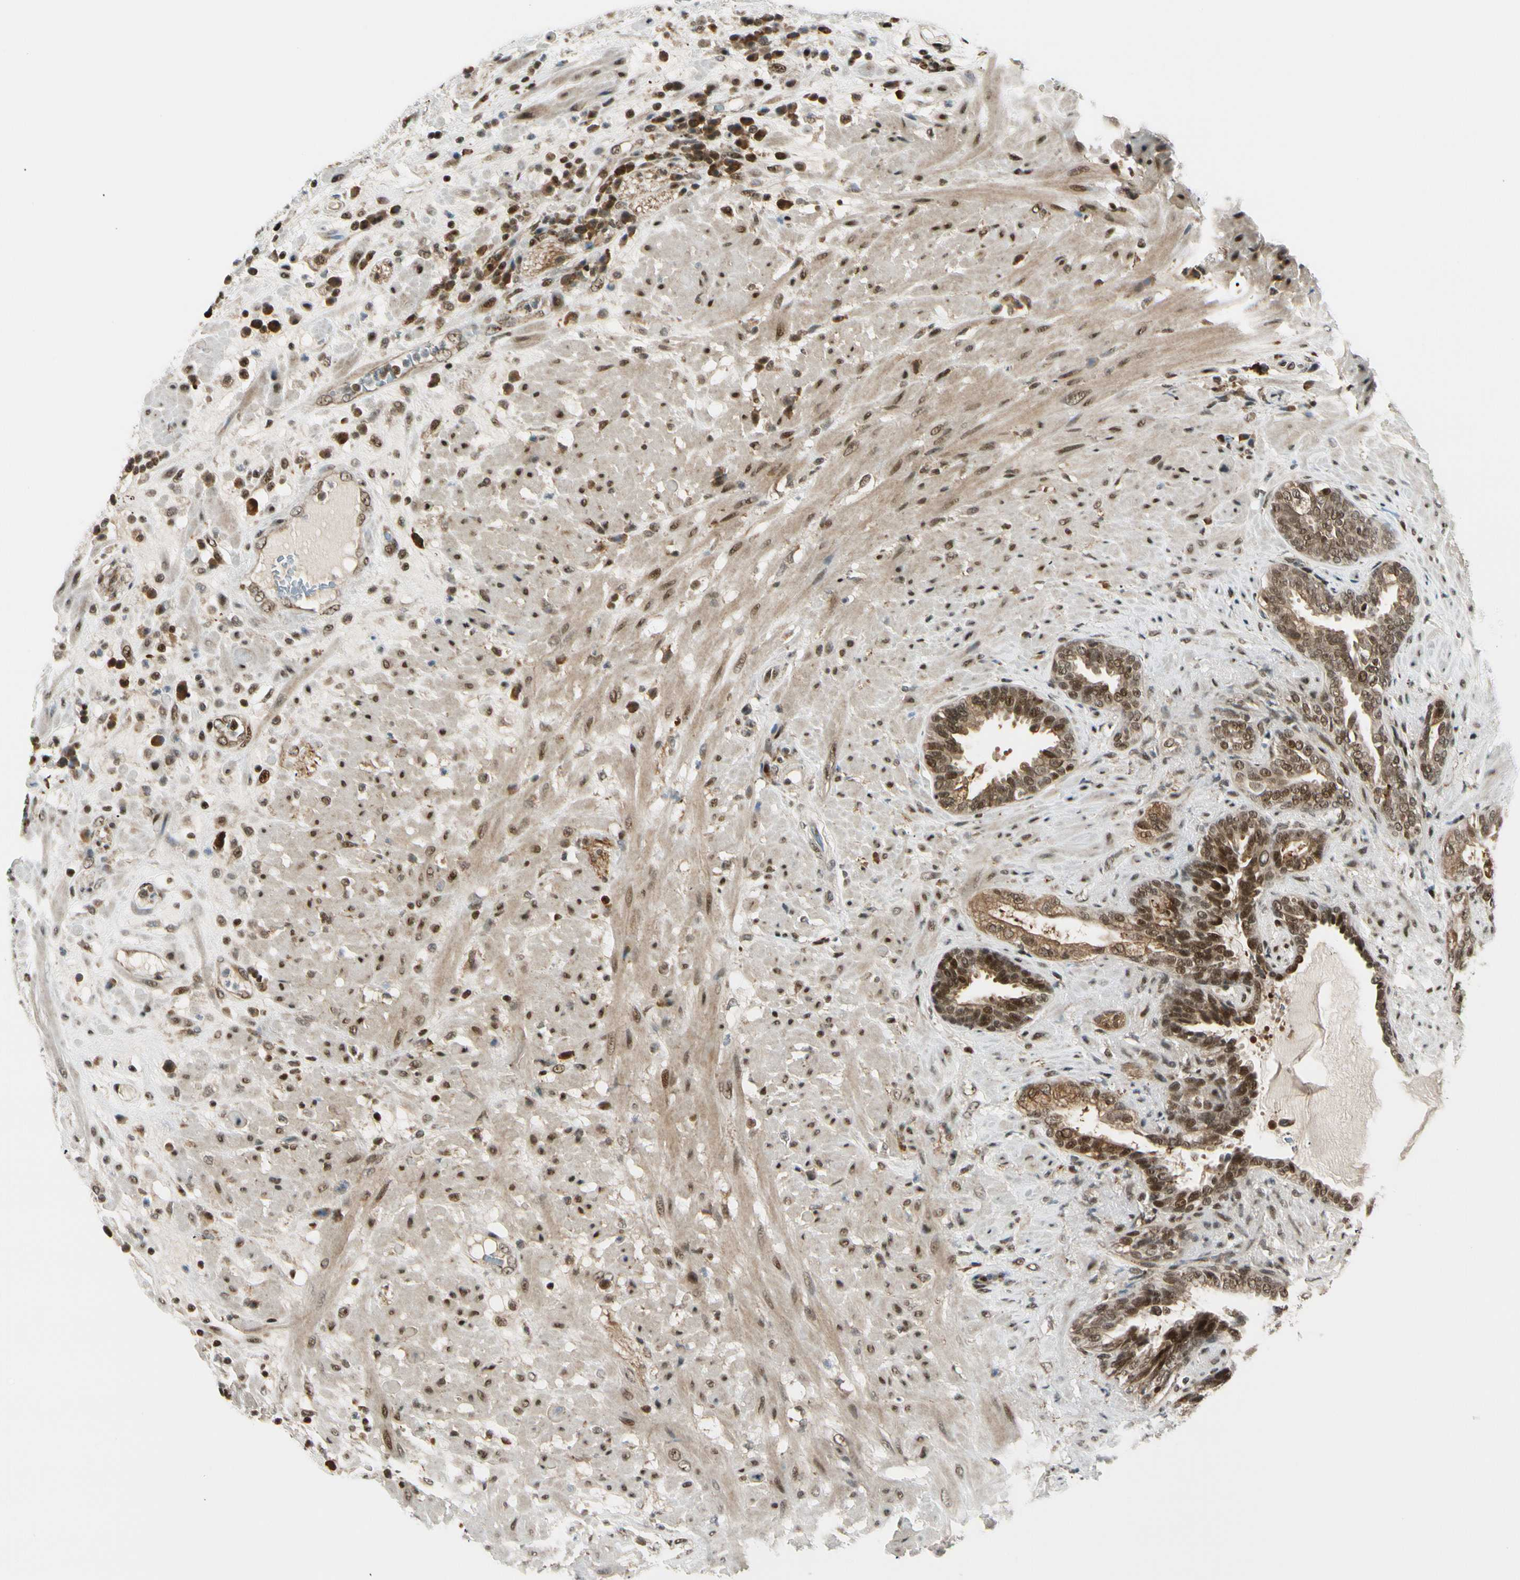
{"staining": {"intensity": "moderate", "quantity": ">75%", "location": "cytoplasmic/membranous,nuclear"}, "tissue": "seminal vesicle", "cell_type": "Glandular cells", "image_type": "normal", "snomed": [{"axis": "morphology", "description": "Normal tissue, NOS"}, {"axis": "topography", "description": "Seminal veicle"}], "caption": "DAB immunohistochemical staining of normal seminal vesicle displays moderate cytoplasmic/membranous,nuclear protein staining in about >75% of glandular cells.", "gene": "DAXX", "patient": {"sex": "male", "age": 61}}